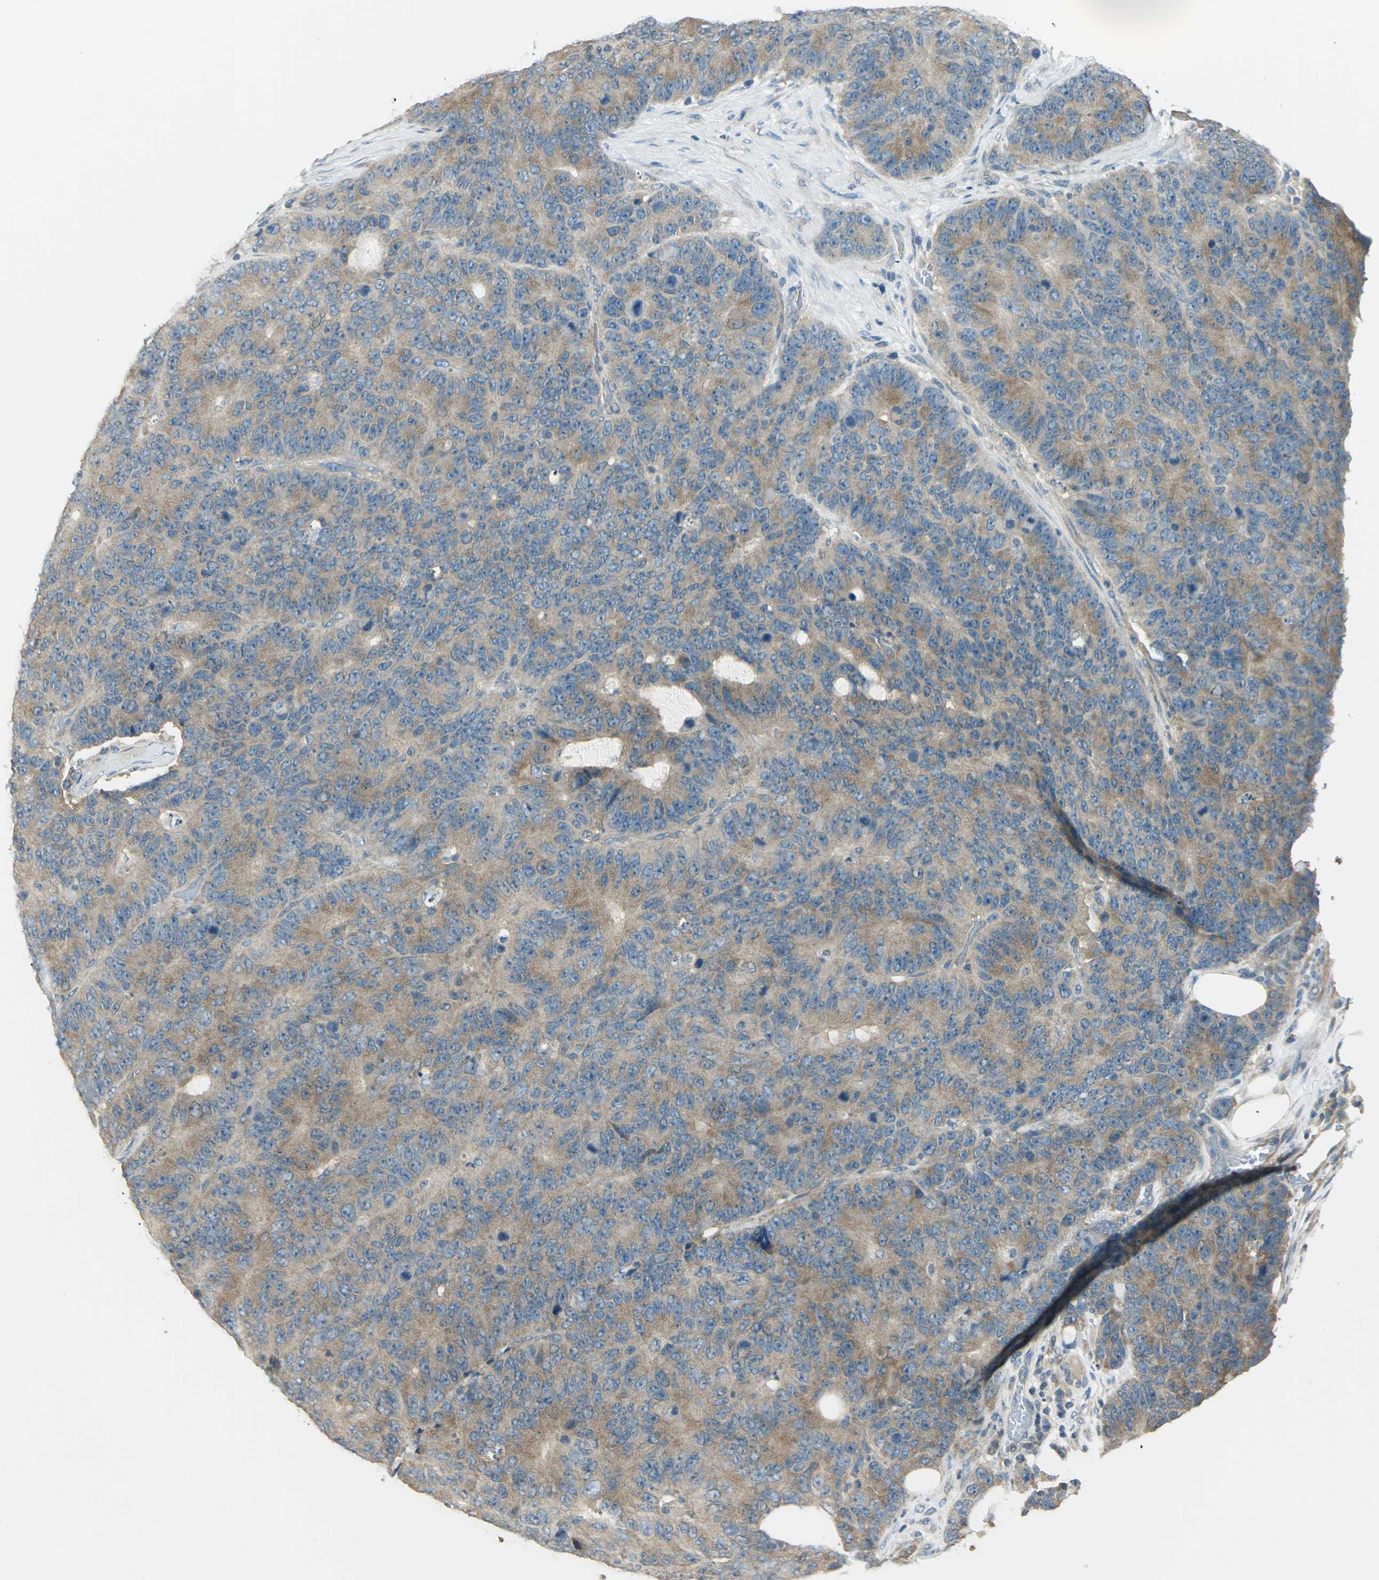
{"staining": {"intensity": "moderate", "quantity": ">75%", "location": "cytoplasmic/membranous"}, "tissue": "colorectal cancer", "cell_type": "Tumor cells", "image_type": "cancer", "snomed": [{"axis": "morphology", "description": "Adenocarcinoma, NOS"}, {"axis": "topography", "description": "Colon"}], "caption": "IHC photomicrograph of human colorectal cancer (adenocarcinoma) stained for a protein (brown), which displays medium levels of moderate cytoplasmic/membranous expression in approximately >75% of tumor cells.", "gene": "SHC2", "patient": {"sex": "female", "age": 86}}